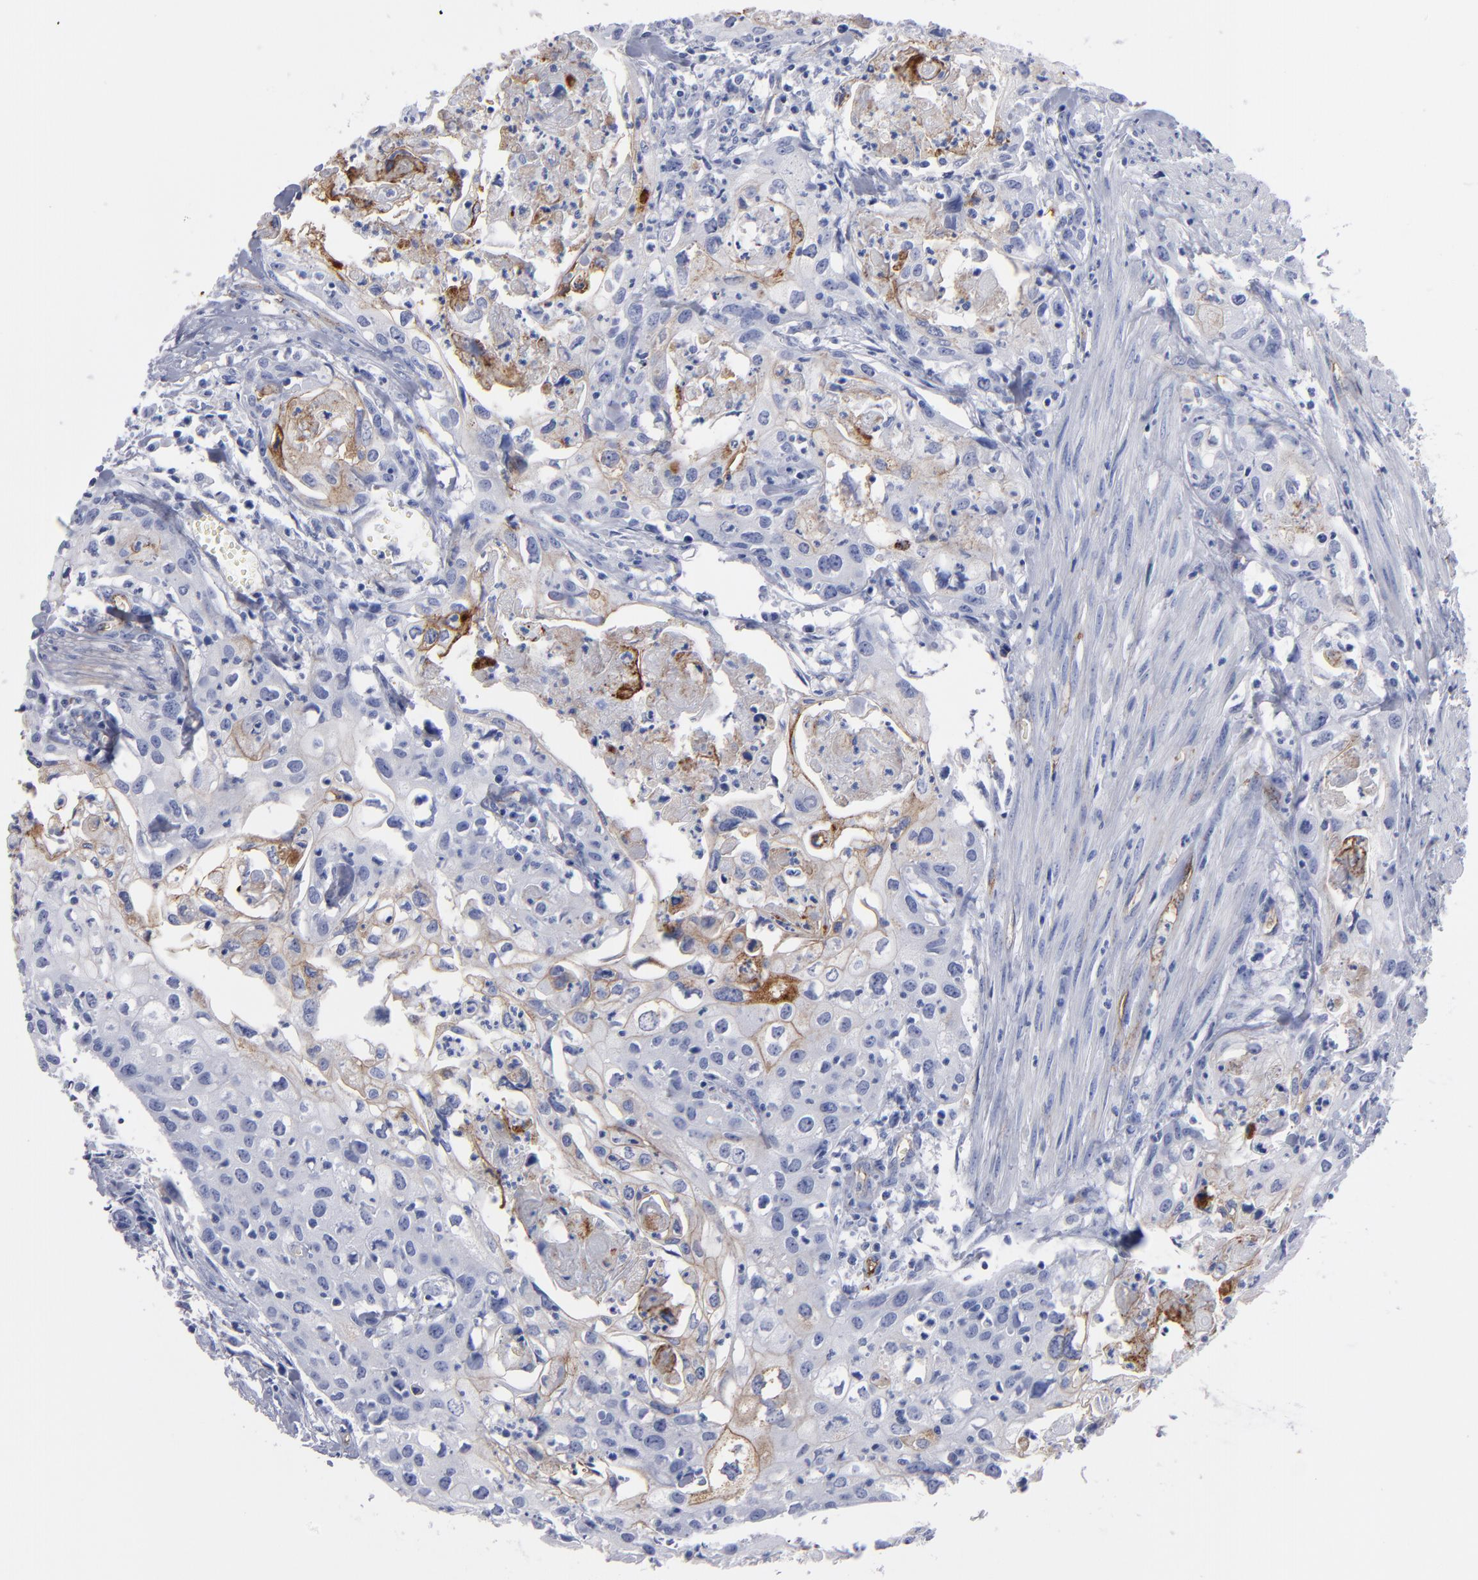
{"staining": {"intensity": "moderate", "quantity": "<25%", "location": "cytoplasmic/membranous"}, "tissue": "urothelial cancer", "cell_type": "Tumor cells", "image_type": "cancer", "snomed": [{"axis": "morphology", "description": "Urothelial carcinoma, High grade"}, {"axis": "topography", "description": "Urinary bladder"}], "caption": "Urothelial cancer tissue displays moderate cytoplasmic/membranous expression in approximately <25% of tumor cells, visualized by immunohistochemistry. The protein is shown in brown color, while the nuclei are stained blue.", "gene": "TM4SF1", "patient": {"sex": "male", "age": 54}}